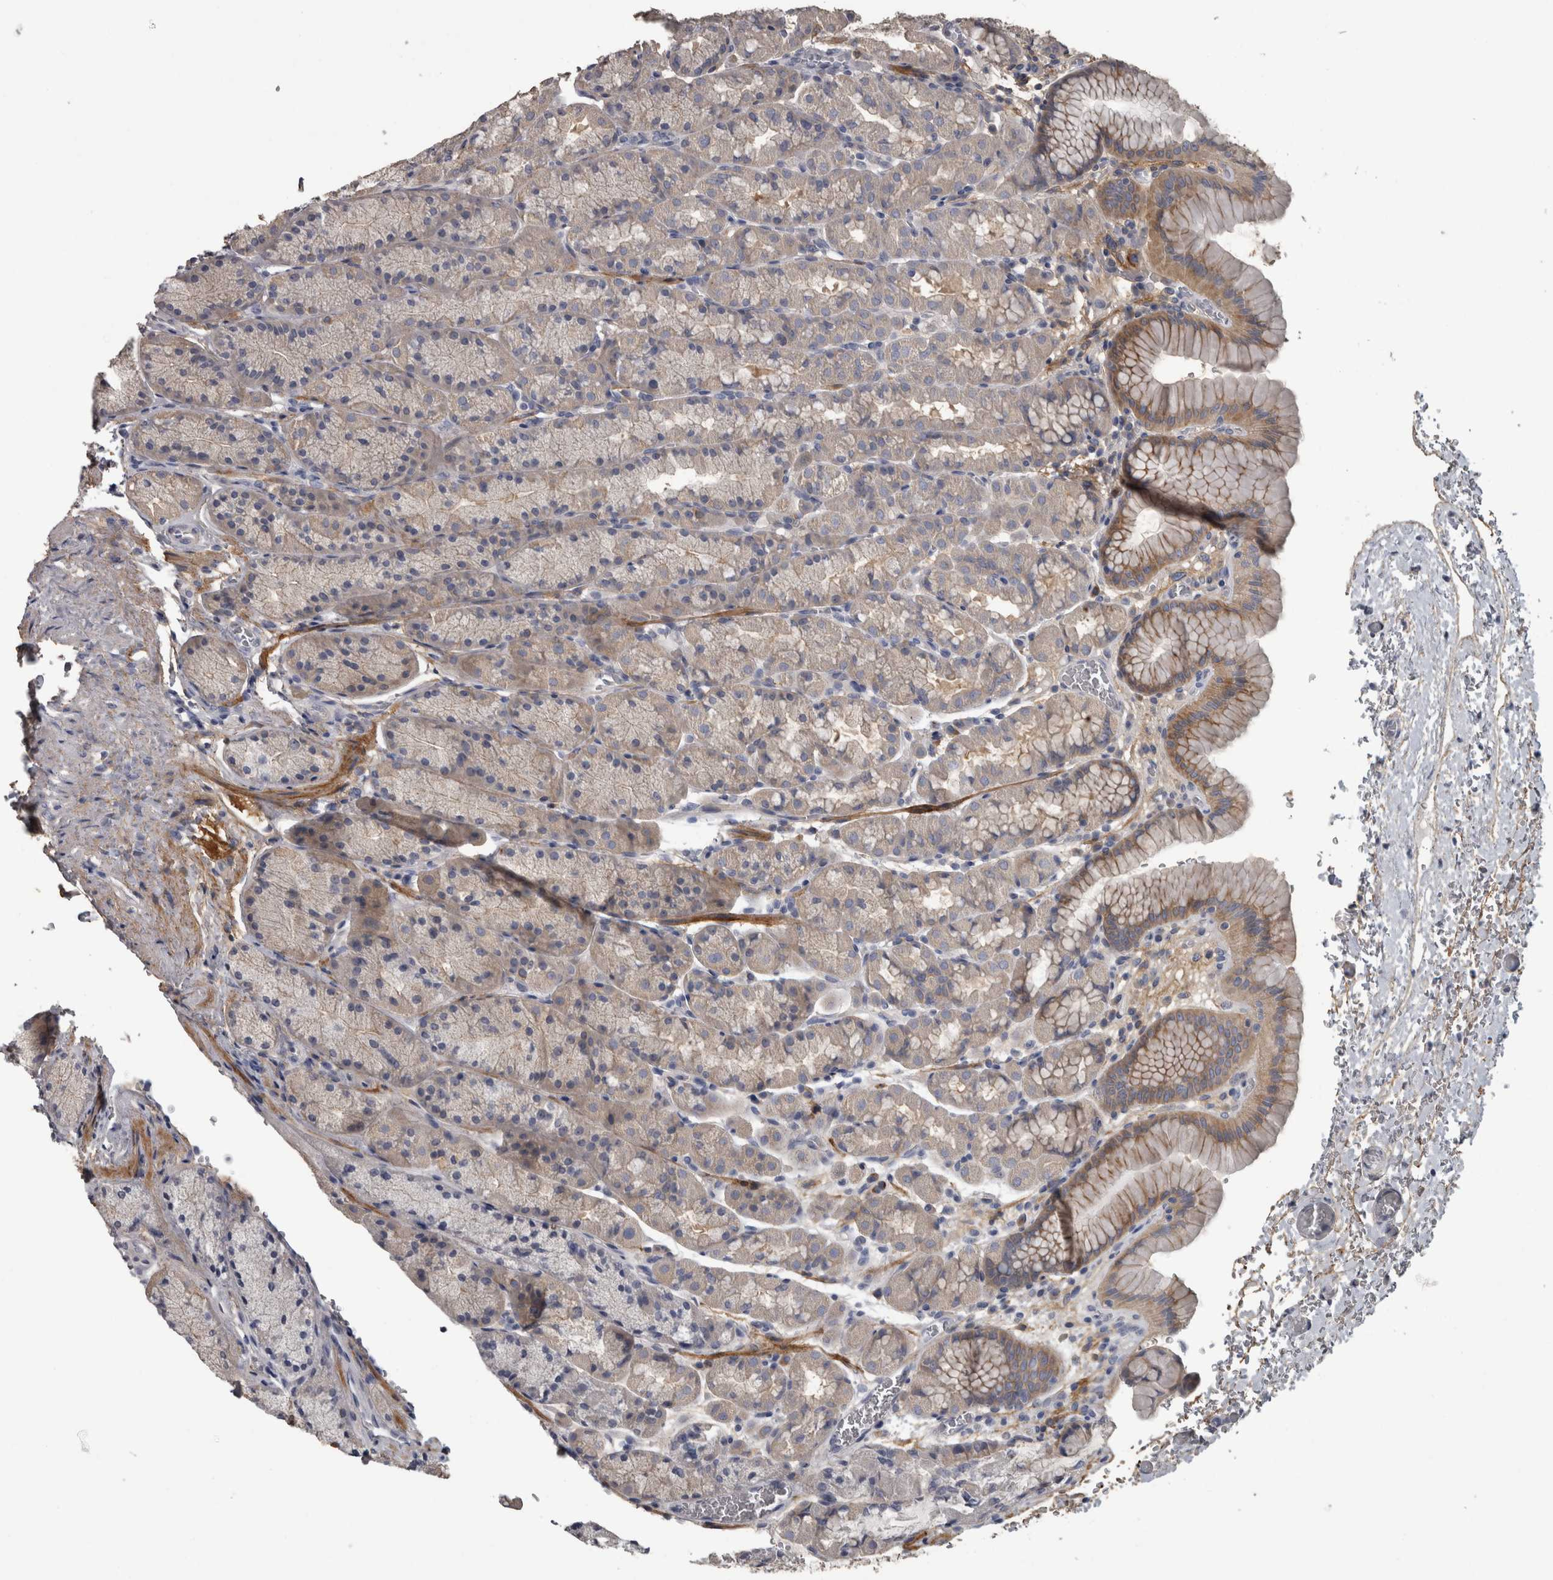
{"staining": {"intensity": "moderate", "quantity": "<25%", "location": "cytoplasmic/membranous"}, "tissue": "stomach", "cell_type": "Glandular cells", "image_type": "normal", "snomed": [{"axis": "morphology", "description": "Normal tissue, NOS"}, {"axis": "topography", "description": "Stomach"}], "caption": "IHC (DAB (3,3'-diaminobenzidine)) staining of benign stomach shows moderate cytoplasmic/membranous protein expression in approximately <25% of glandular cells.", "gene": "EFEMP2", "patient": {"sex": "male", "age": 42}}